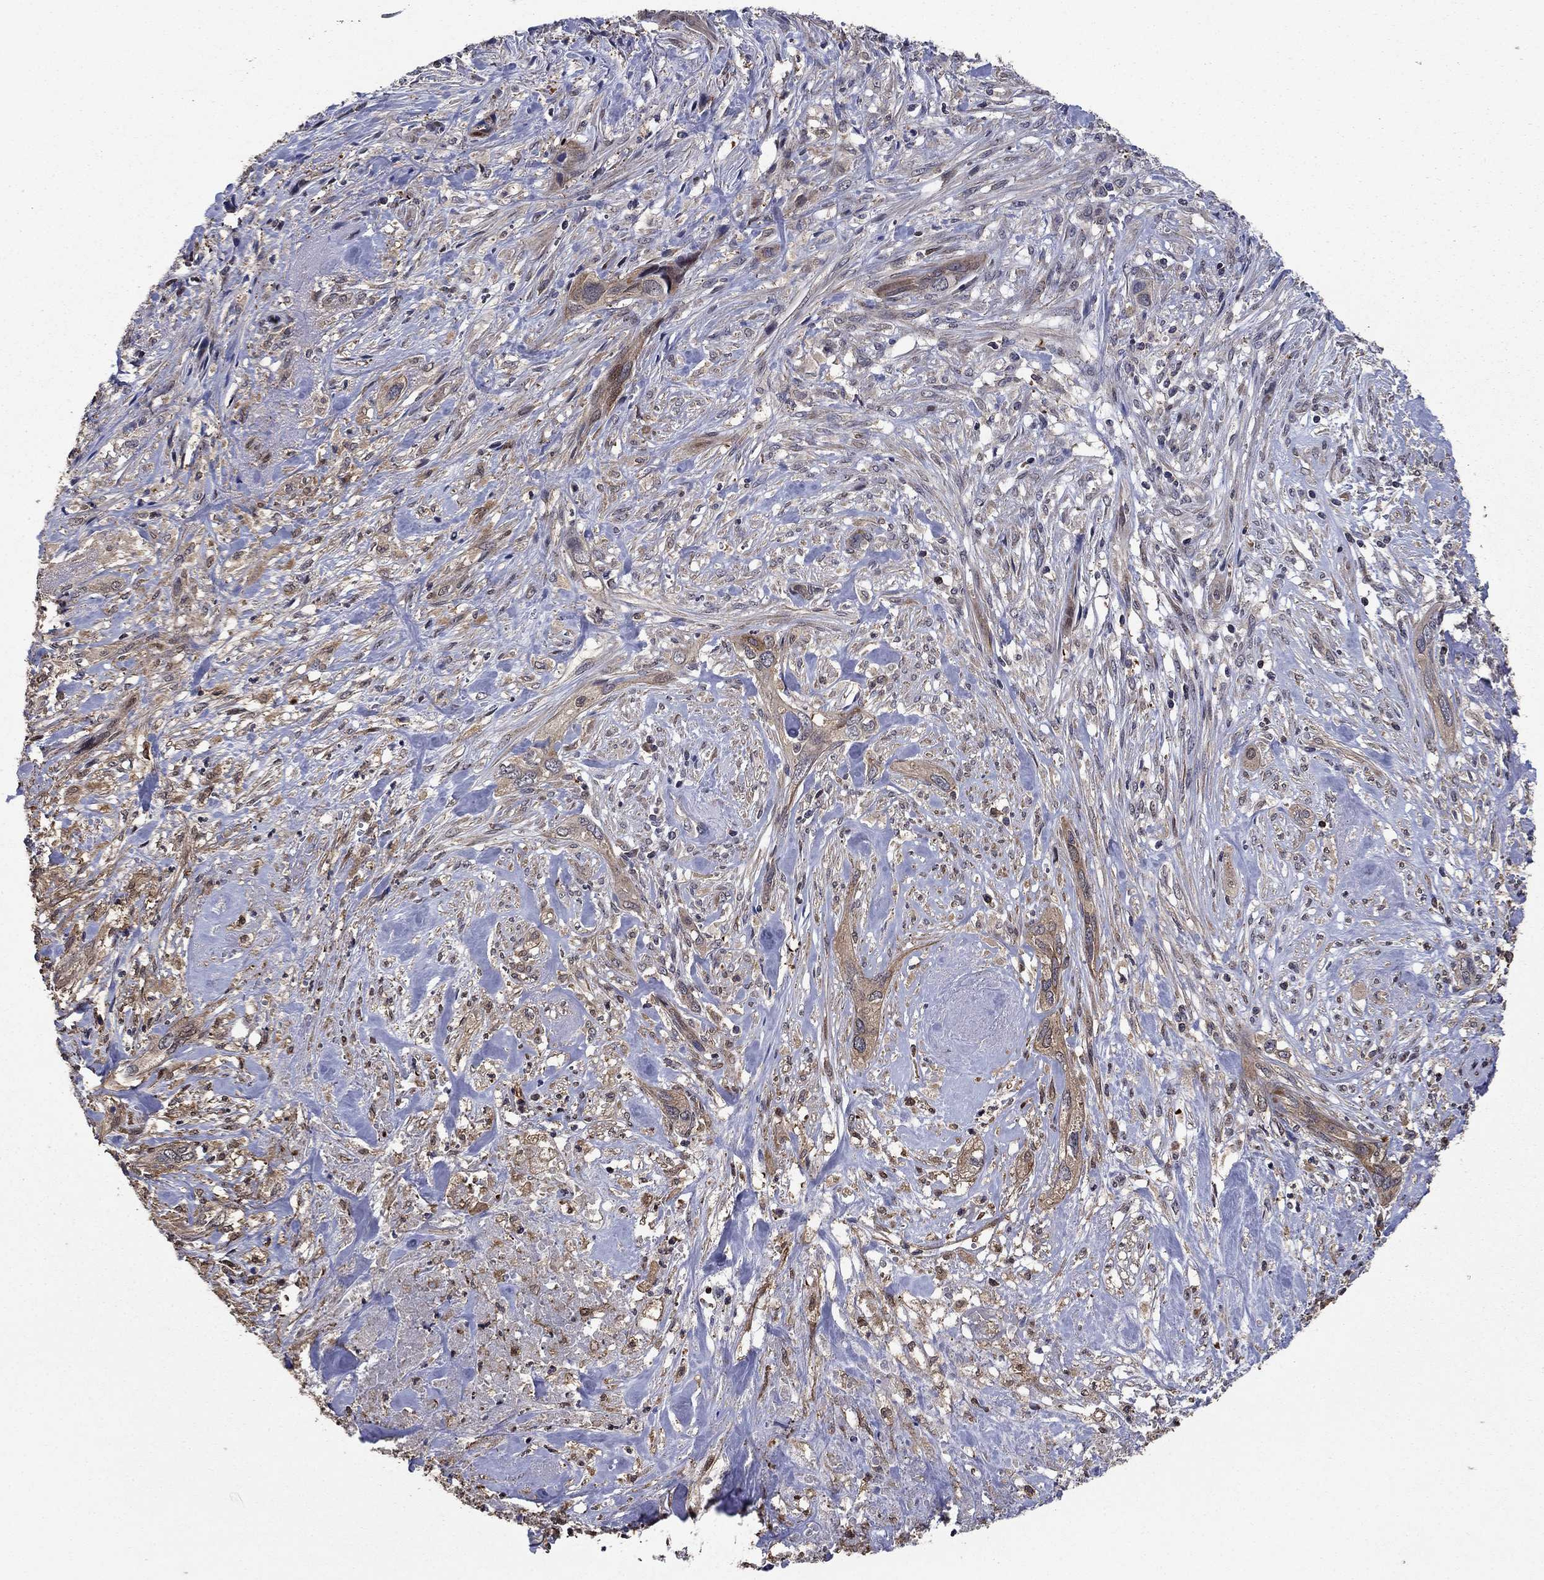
{"staining": {"intensity": "moderate", "quantity": "<25%", "location": "cytoplasmic/membranous"}, "tissue": "cervical cancer", "cell_type": "Tumor cells", "image_type": "cancer", "snomed": [{"axis": "morphology", "description": "Squamous cell carcinoma, NOS"}, {"axis": "topography", "description": "Cervix"}], "caption": "Cervical cancer stained for a protein displays moderate cytoplasmic/membranous positivity in tumor cells.", "gene": "DVL1", "patient": {"sex": "female", "age": 57}}